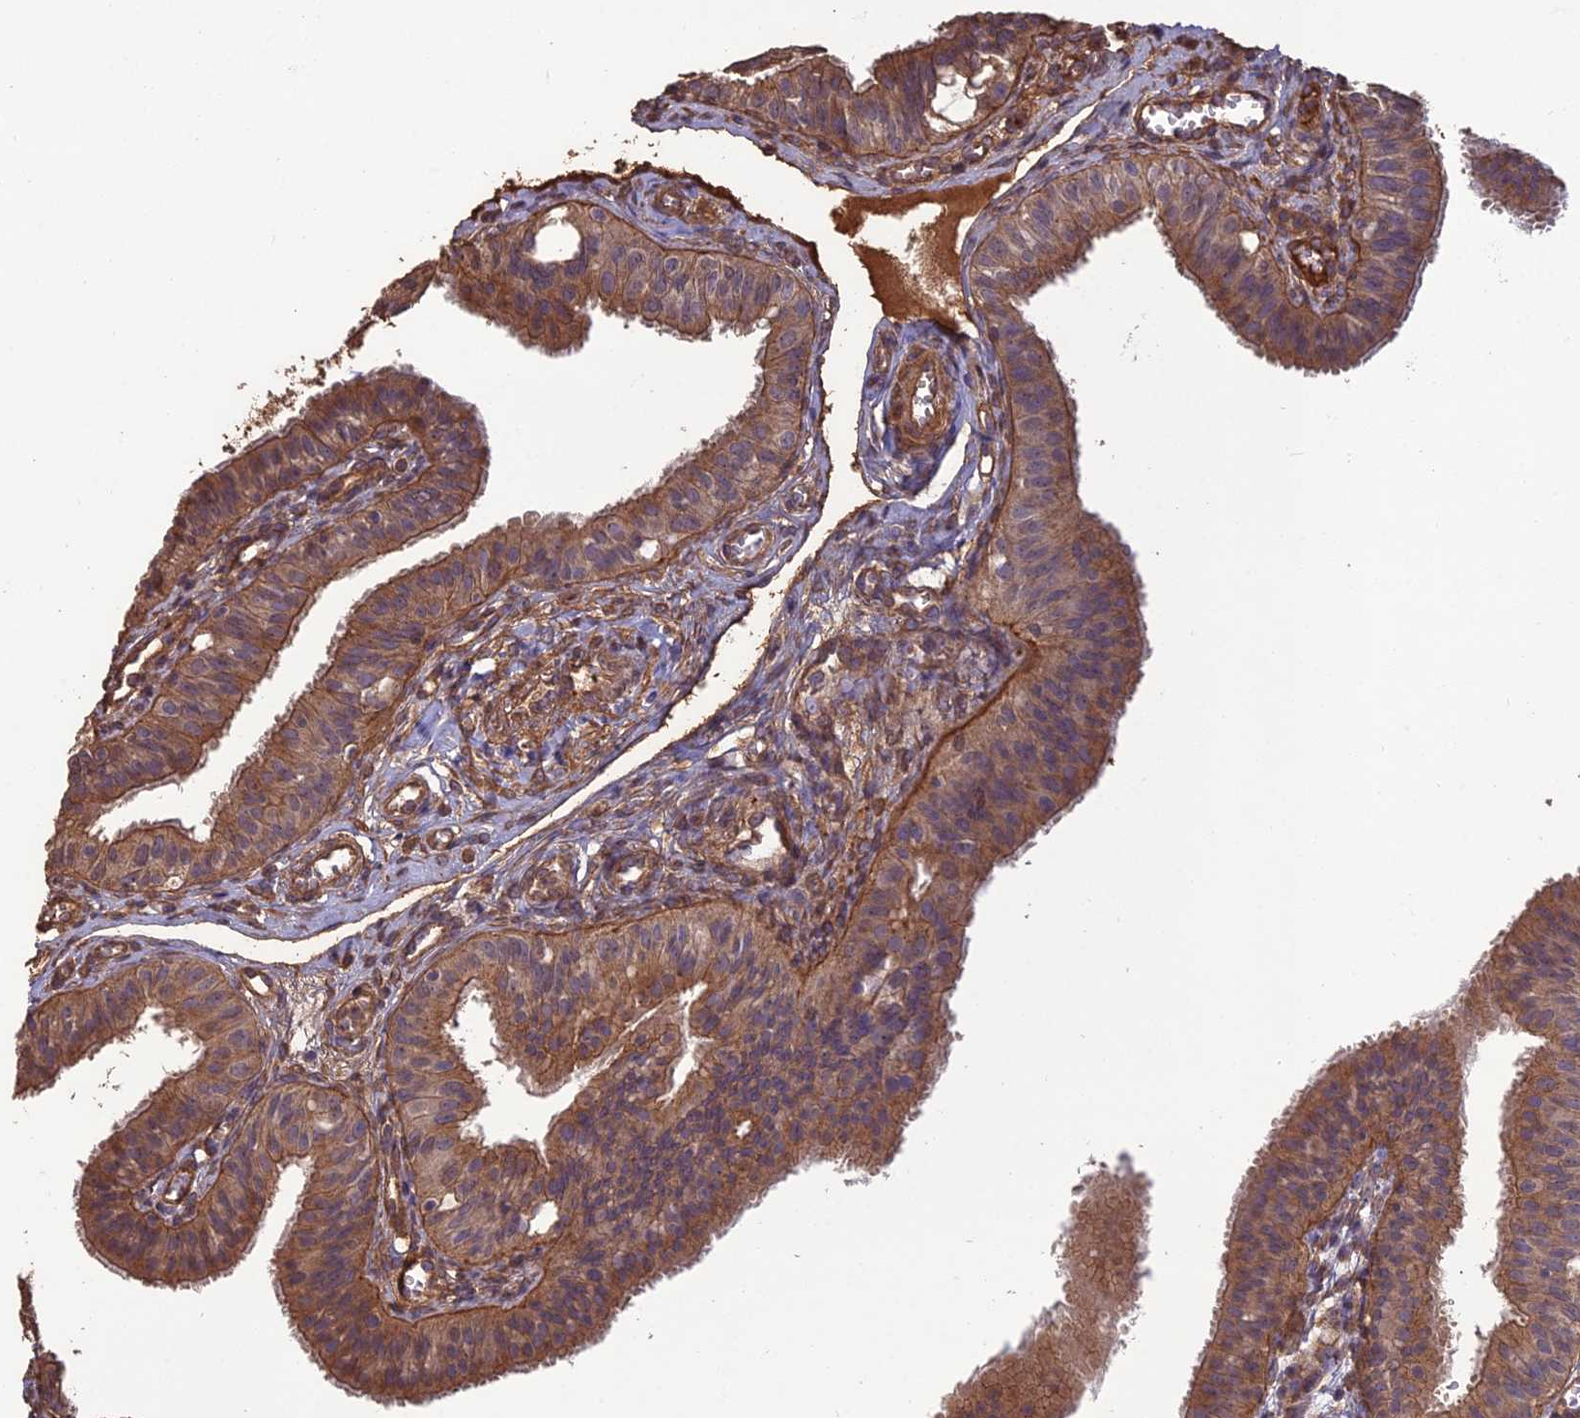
{"staining": {"intensity": "moderate", "quantity": ">75%", "location": "cytoplasmic/membranous"}, "tissue": "fallopian tube", "cell_type": "Glandular cells", "image_type": "normal", "snomed": [{"axis": "morphology", "description": "Normal tissue, NOS"}, {"axis": "topography", "description": "Fallopian tube"}, {"axis": "topography", "description": "Ovary"}], "caption": "Brown immunohistochemical staining in unremarkable human fallopian tube reveals moderate cytoplasmic/membranous expression in approximately >75% of glandular cells. The staining was performed using DAB, with brown indicating positive protein expression. Nuclei are stained blue with hematoxylin.", "gene": "ATP6V0A2", "patient": {"sex": "female", "age": 42}}